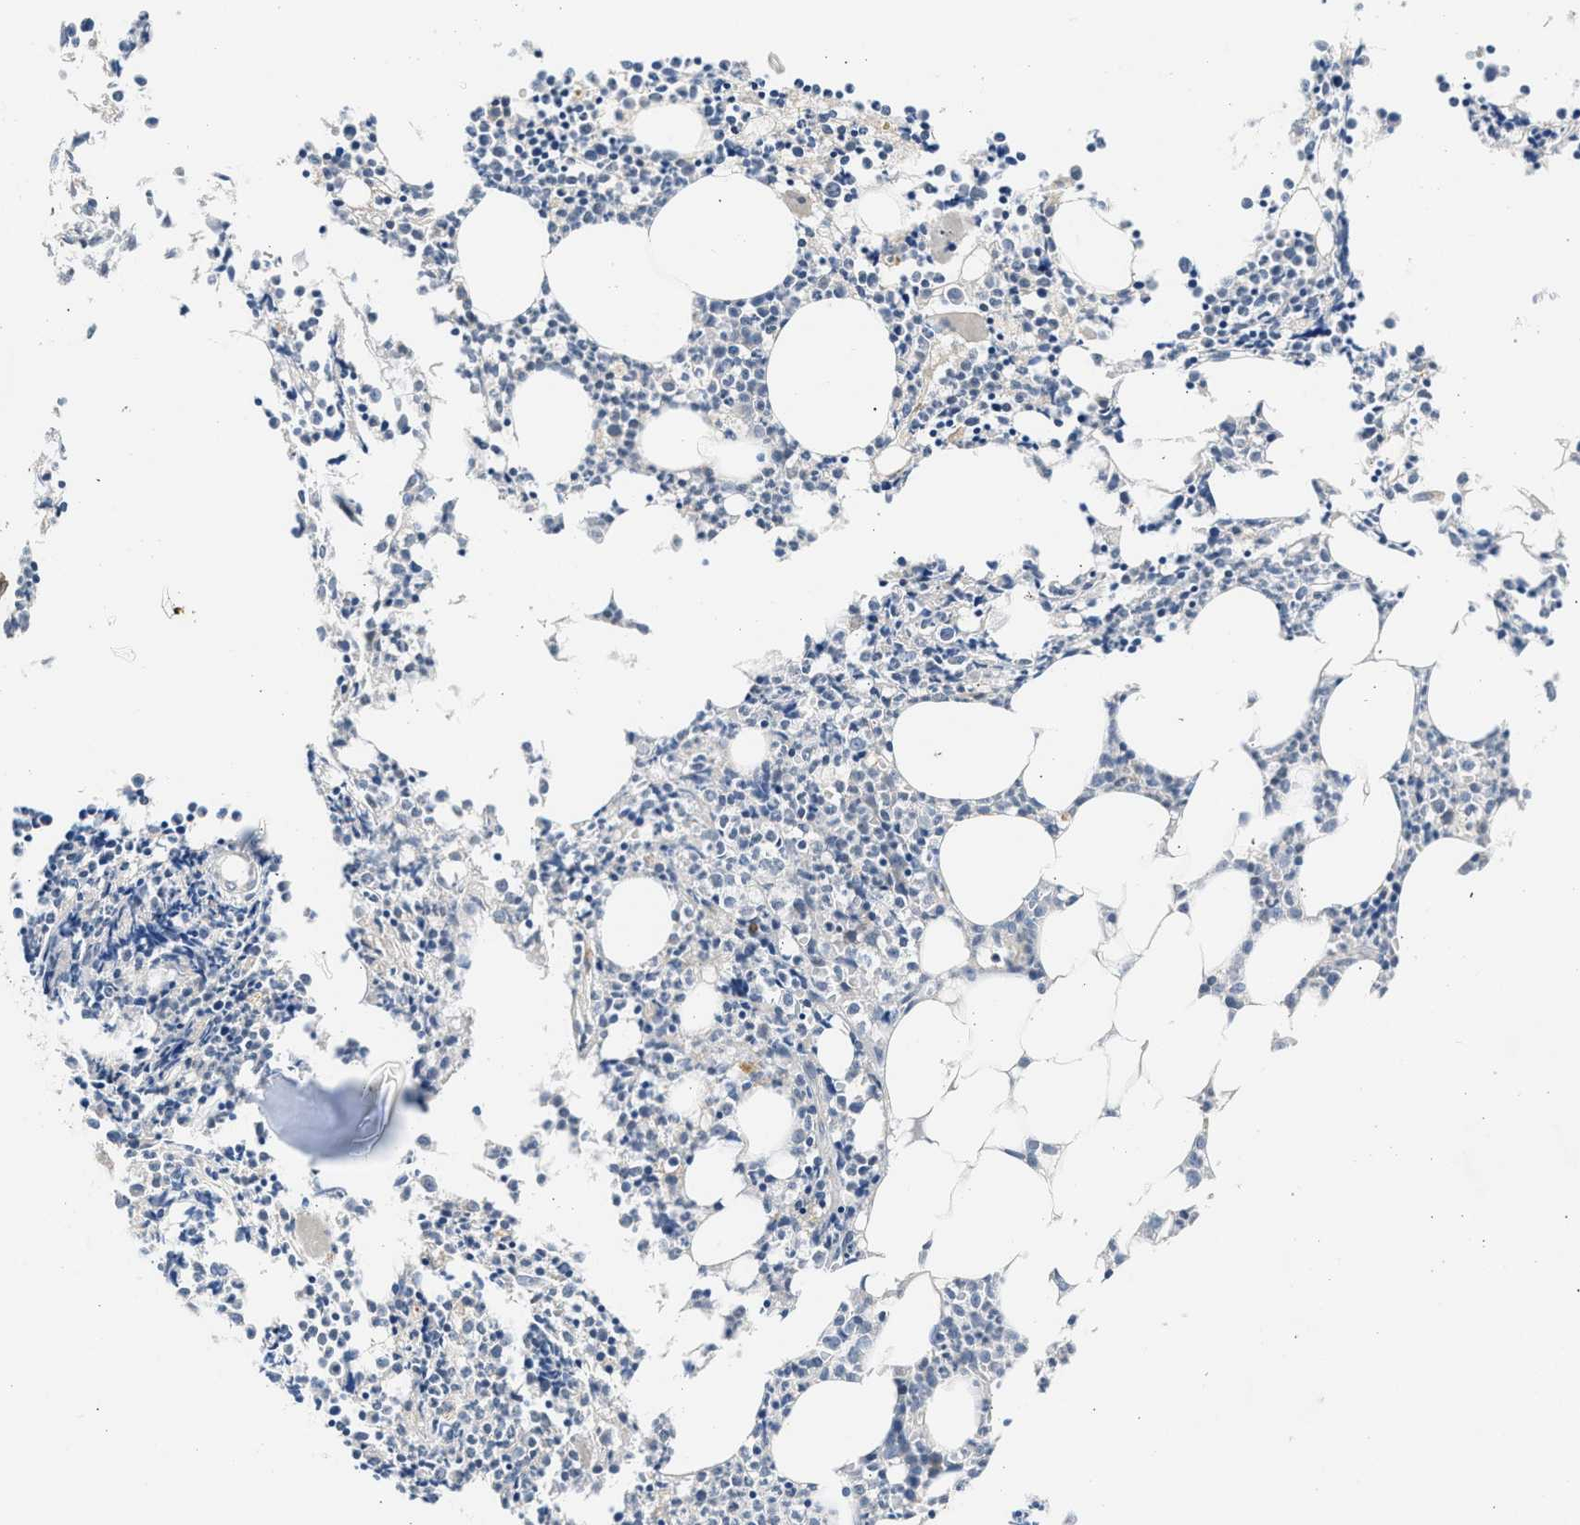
{"staining": {"intensity": "weak", "quantity": "<25%", "location": "cytoplasmic/membranous"}, "tissue": "bone marrow", "cell_type": "Hematopoietic cells", "image_type": "normal", "snomed": [{"axis": "morphology", "description": "Normal tissue, NOS"}, {"axis": "morphology", "description": "Inflammation, NOS"}, {"axis": "topography", "description": "Bone marrow"}], "caption": "High power microscopy image of an immunohistochemistry micrograph of benign bone marrow, revealing no significant staining in hematopoietic cells.", "gene": "CYP1A1", "patient": {"sex": "female", "age": 53}}